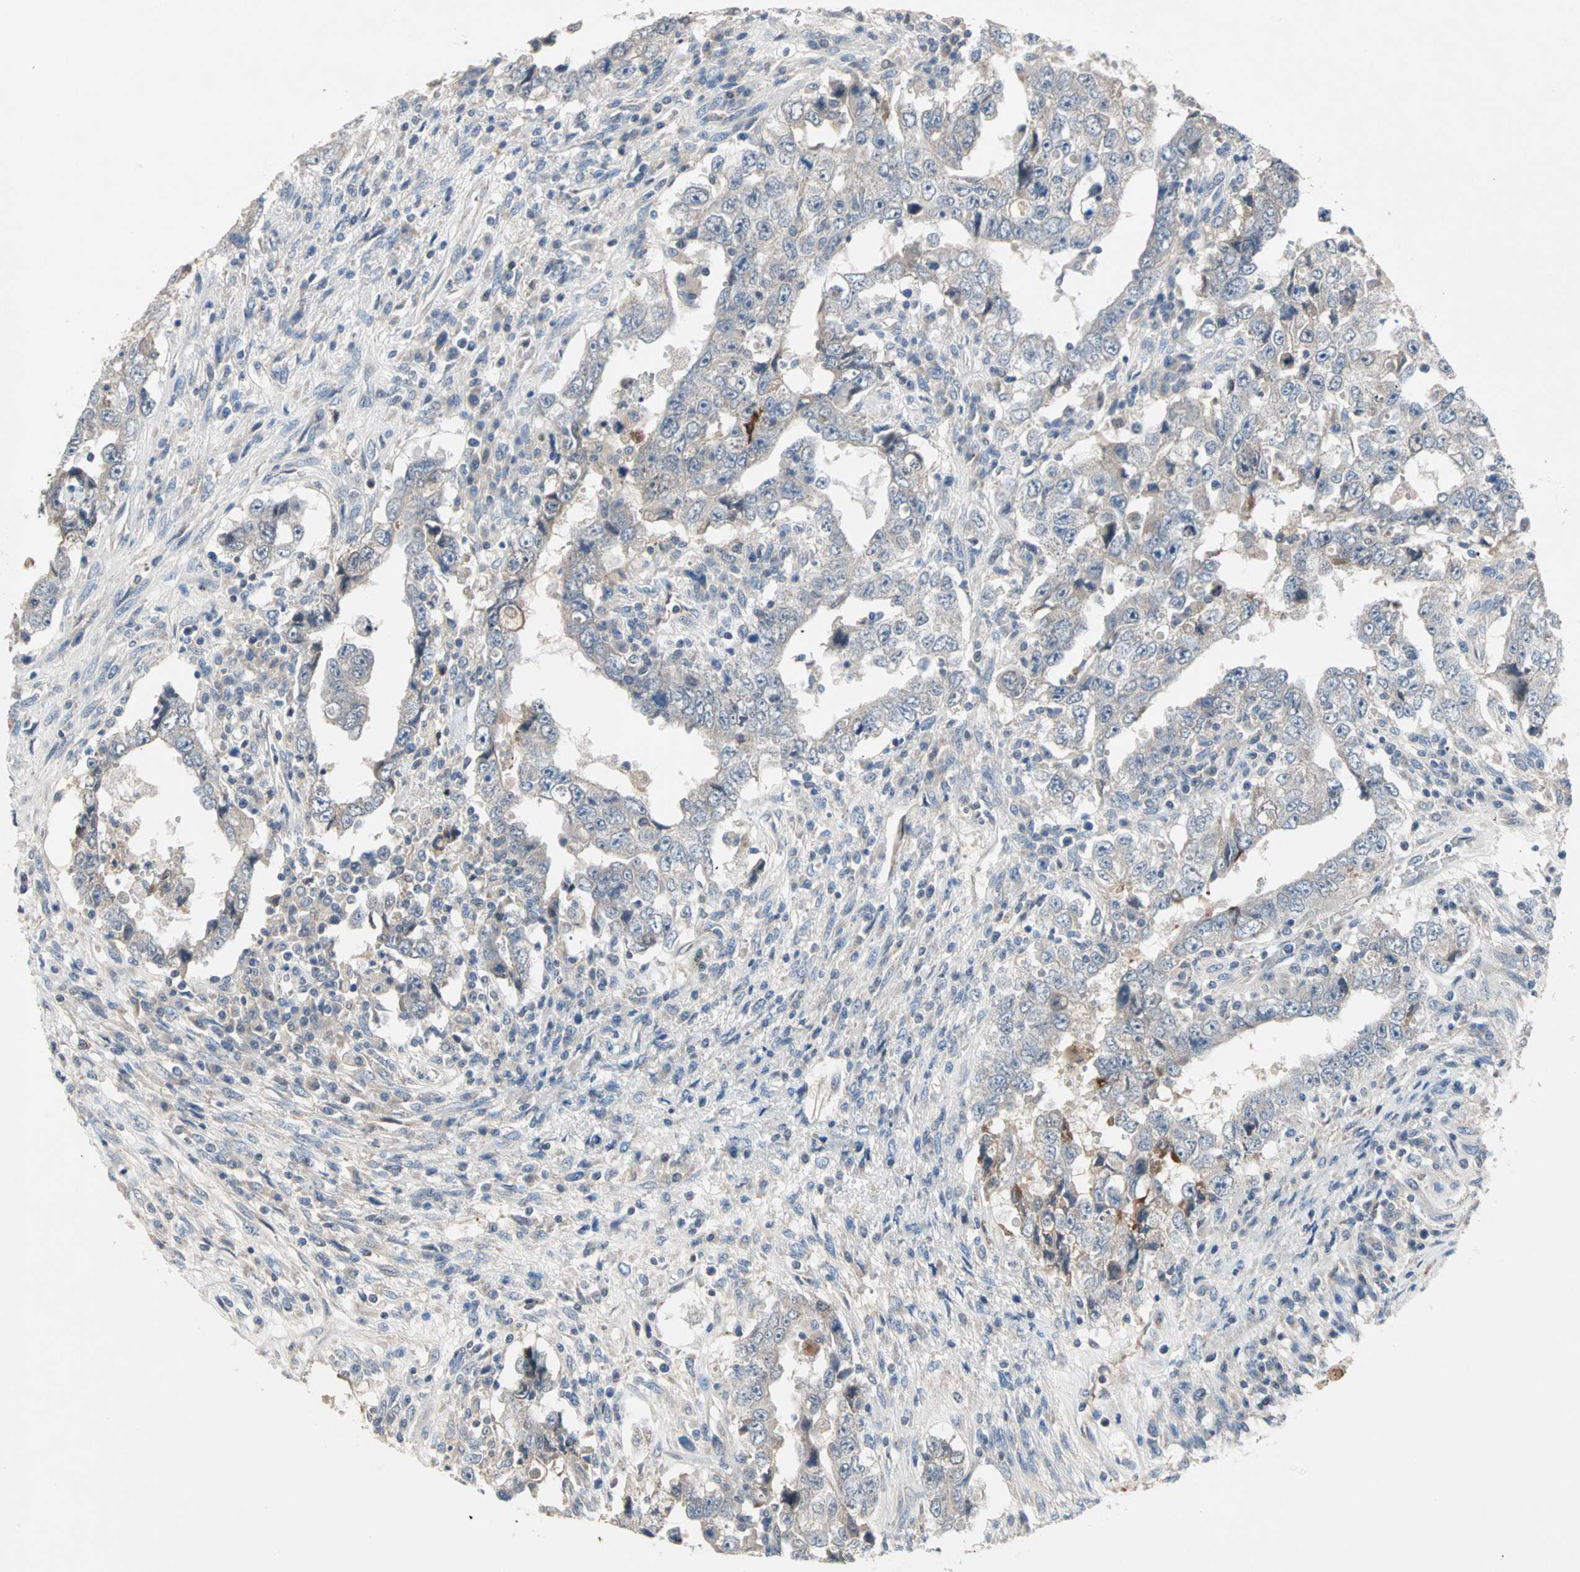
{"staining": {"intensity": "negative", "quantity": "none", "location": "none"}, "tissue": "testis cancer", "cell_type": "Tumor cells", "image_type": "cancer", "snomed": [{"axis": "morphology", "description": "Carcinoma, Embryonal, NOS"}, {"axis": "topography", "description": "Testis"}], "caption": "Tumor cells are negative for protein expression in human testis embryonal carcinoma.", "gene": "PROS1", "patient": {"sex": "male", "age": 26}}